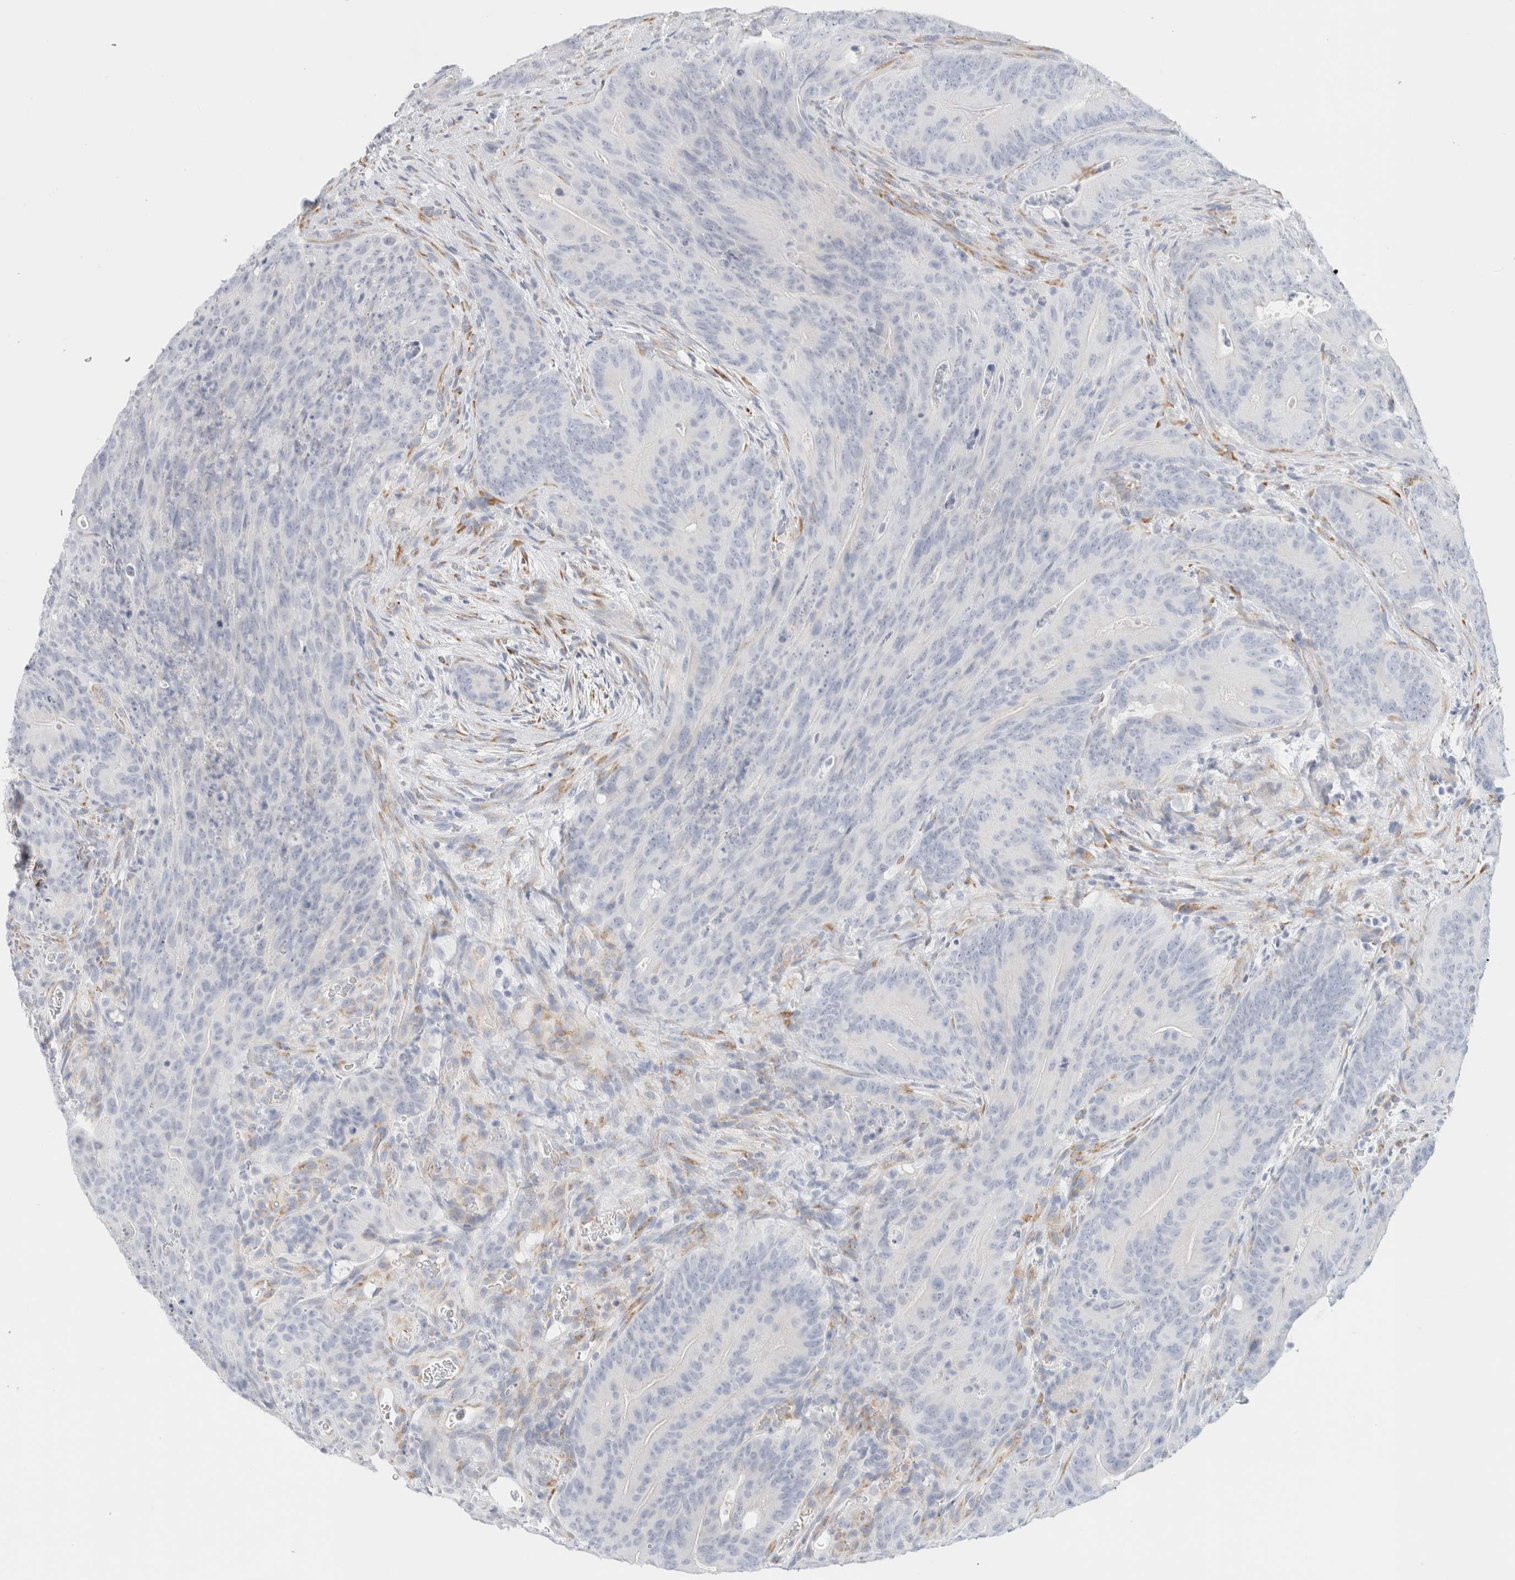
{"staining": {"intensity": "negative", "quantity": "none", "location": "none"}, "tissue": "colorectal cancer", "cell_type": "Tumor cells", "image_type": "cancer", "snomed": [{"axis": "morphology", "description": "Normal tissue, NOS"}, {"axis": "topography", "description": "Colon"}], "caption": "This is an immunohistochemistry (IHC) micrograph of colorectal cancer. There is no positivity in tumor cells.", "gene": "RTN4", "patient": {"sex": "female", "age": 82}}